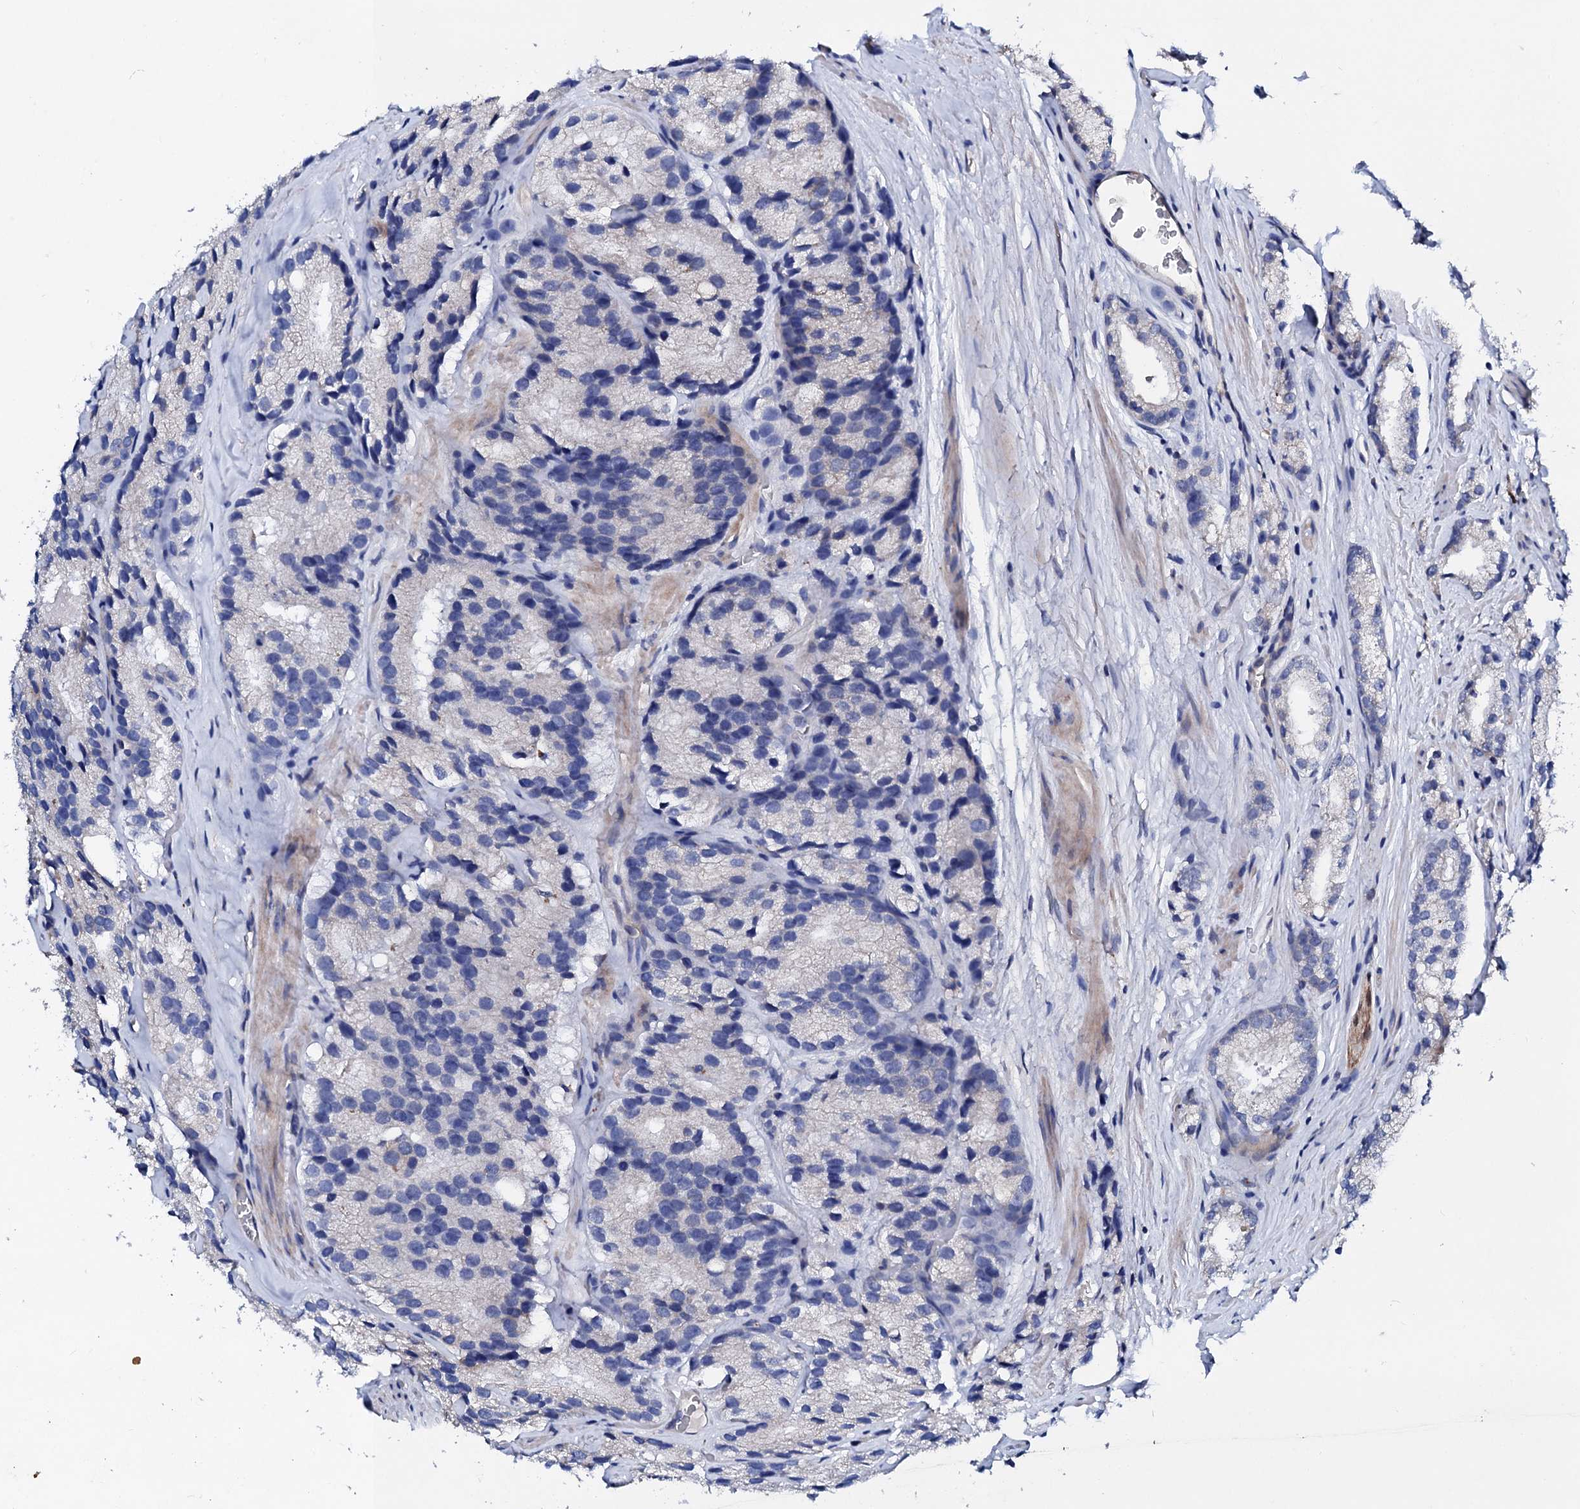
{"staining": {"intensity": "weak", "quantity": "<25%", "location": "cytoplasmic/membranous"}, "tissue": "prostate cancer", "cell_type": "Tumor cells", "image_type": "cancer", "snomed": [{"axis": "morphology", "description": "Adenocarcinoma, High grade"}, {"axis": "topography", "description": "Prostate"}], "caption": "Photomicrograph shows no protein staining in tumor cells of prostate cancer (adenocarcinoma (high-grade)) tissue. (DAB (3,3'-diaminobenzidine) IHC visualized using brightfield microscopy, high magnification).", "gene": "KLHL32", "patient": {"sex": "male", "age": 66}}